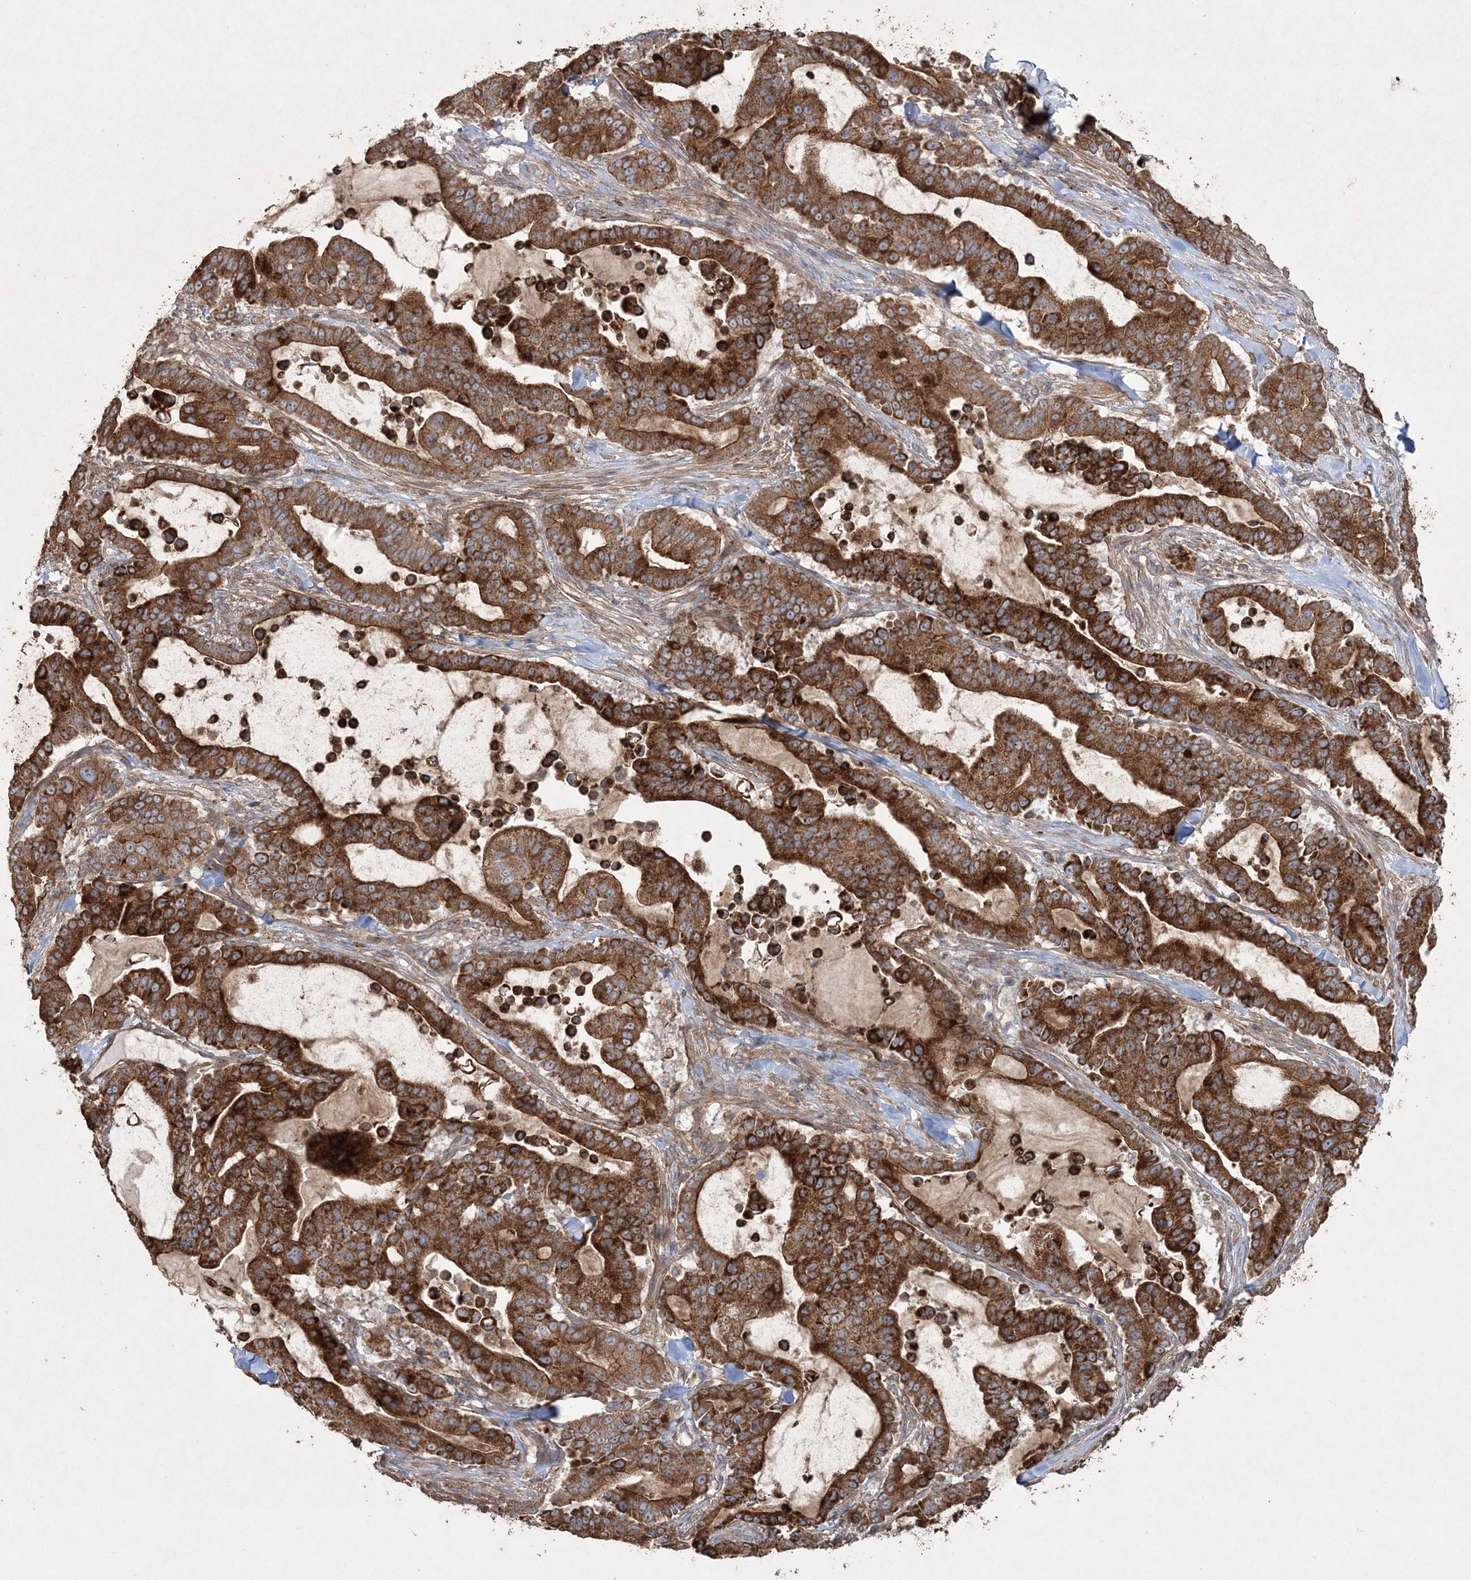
{"staining": {"intensity": "strong", "quantity": ">75%", "location": "cytoplasmic/membranous"}, "tissue": "pancreatic cancer", "cell_type": "Tumor cells", "image_type": "cancer", "snomed": [{"axis": "morphology", "description": "Adenocarcinoma, NOS"}, {"axis": "topography", "description": "Pancreas"}], "caption": "Immunohistochemical staining of pancreatic cancer (adenocarcinoma) demonstrates high levels of strong cytoplasmic/membranous staining in approximately >75% of tumor cells.", "gene": "TTC7A", "patient": {"sex": "male", "age": 63}}